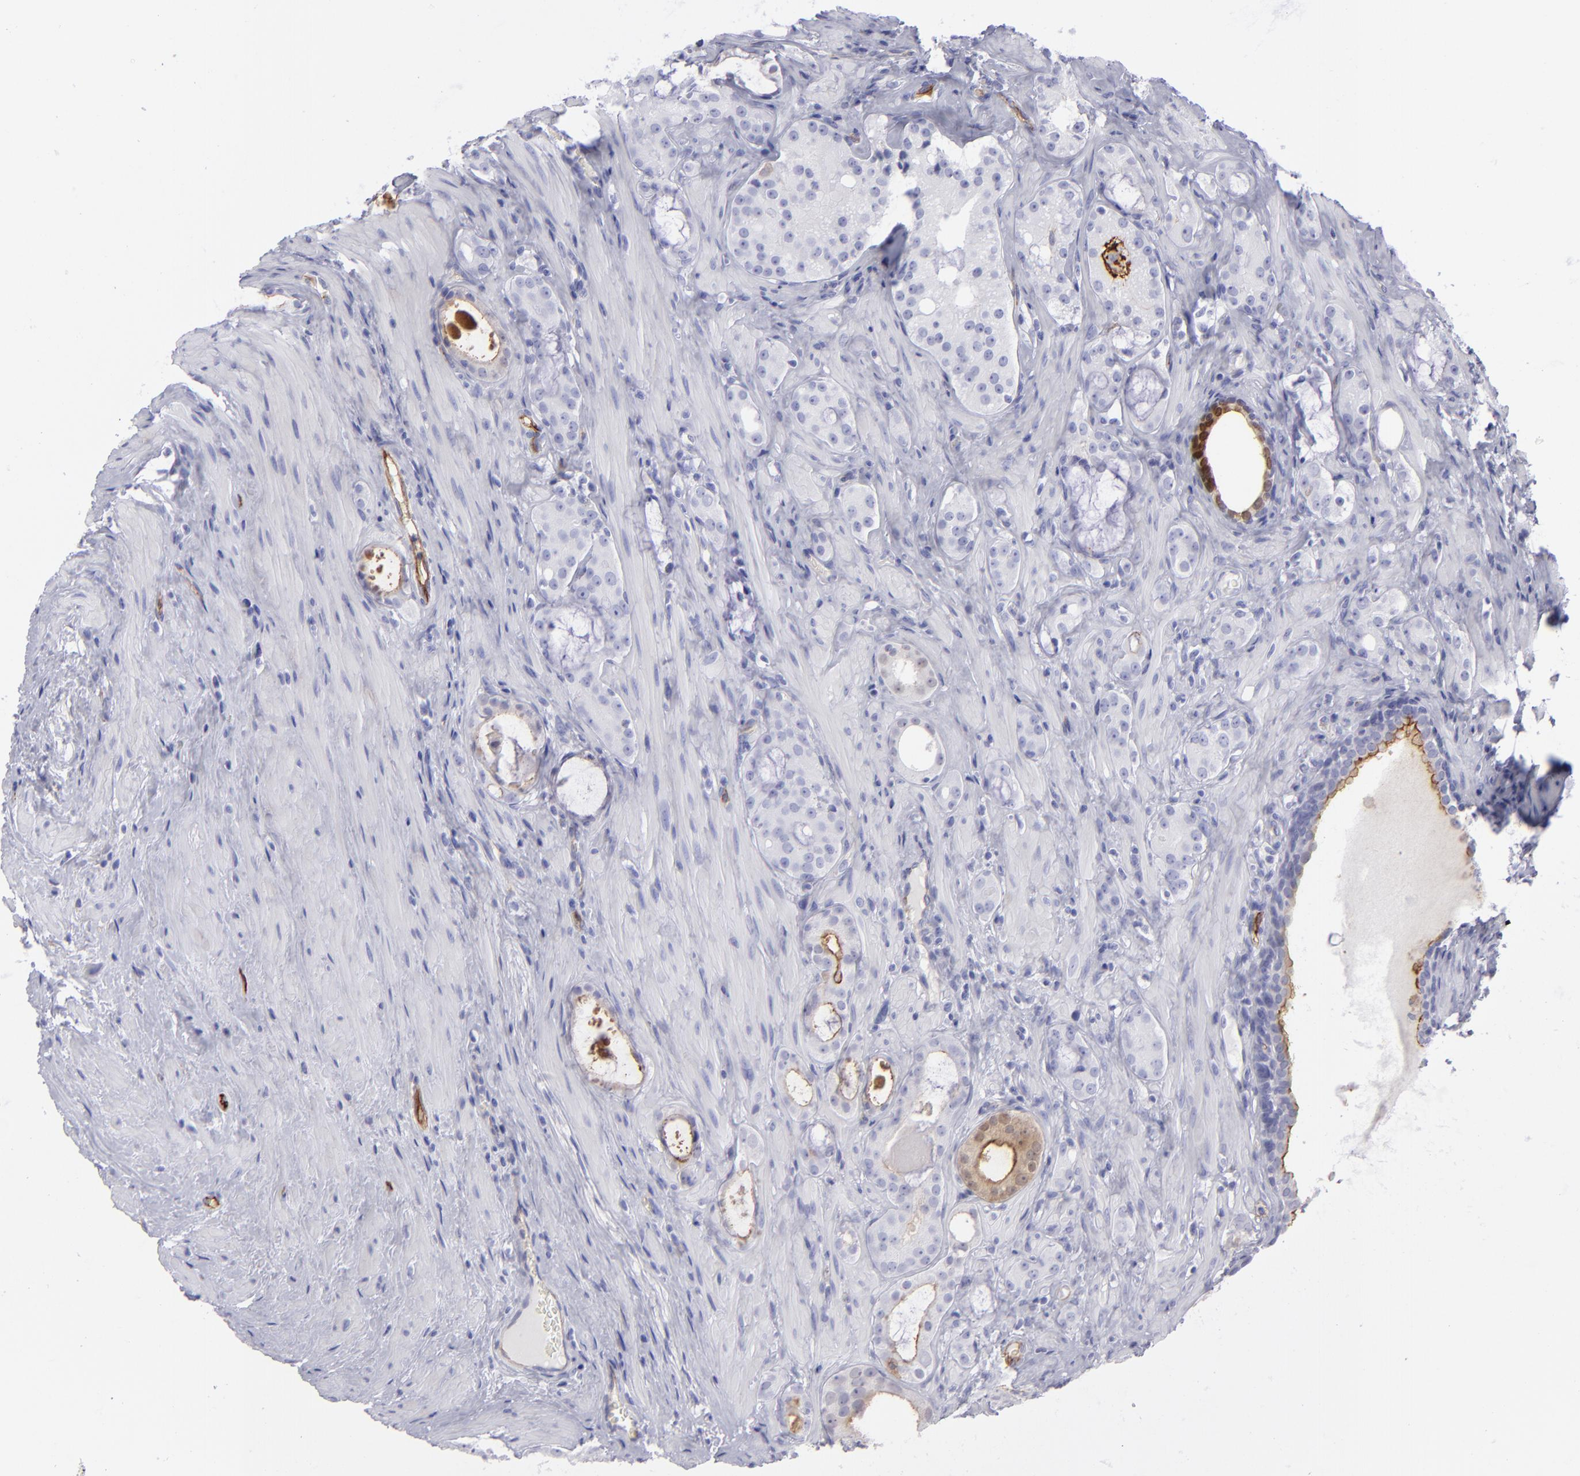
{"staining": {"intensity": "weak", "quantity": "<25%", "location": "cytoplasmic/membranous"}, "tissue": "prostate cancer", "cell_type": "Tumor cells", "image_type": "cancer", "snomed": [{"axis": "morphology", "description": "Adenocarcinoma, Medium grade"}, {"axis": "topography", "description": "Prostate"}], "caption": "This is an immunohistochemistry photomicrograph of human prostate cancer (adenocarcinoma (medium-grade)). There is no positivity in tumor cells.", "gene": "ACE", "patient": {"sex": "male", "age": 73}}